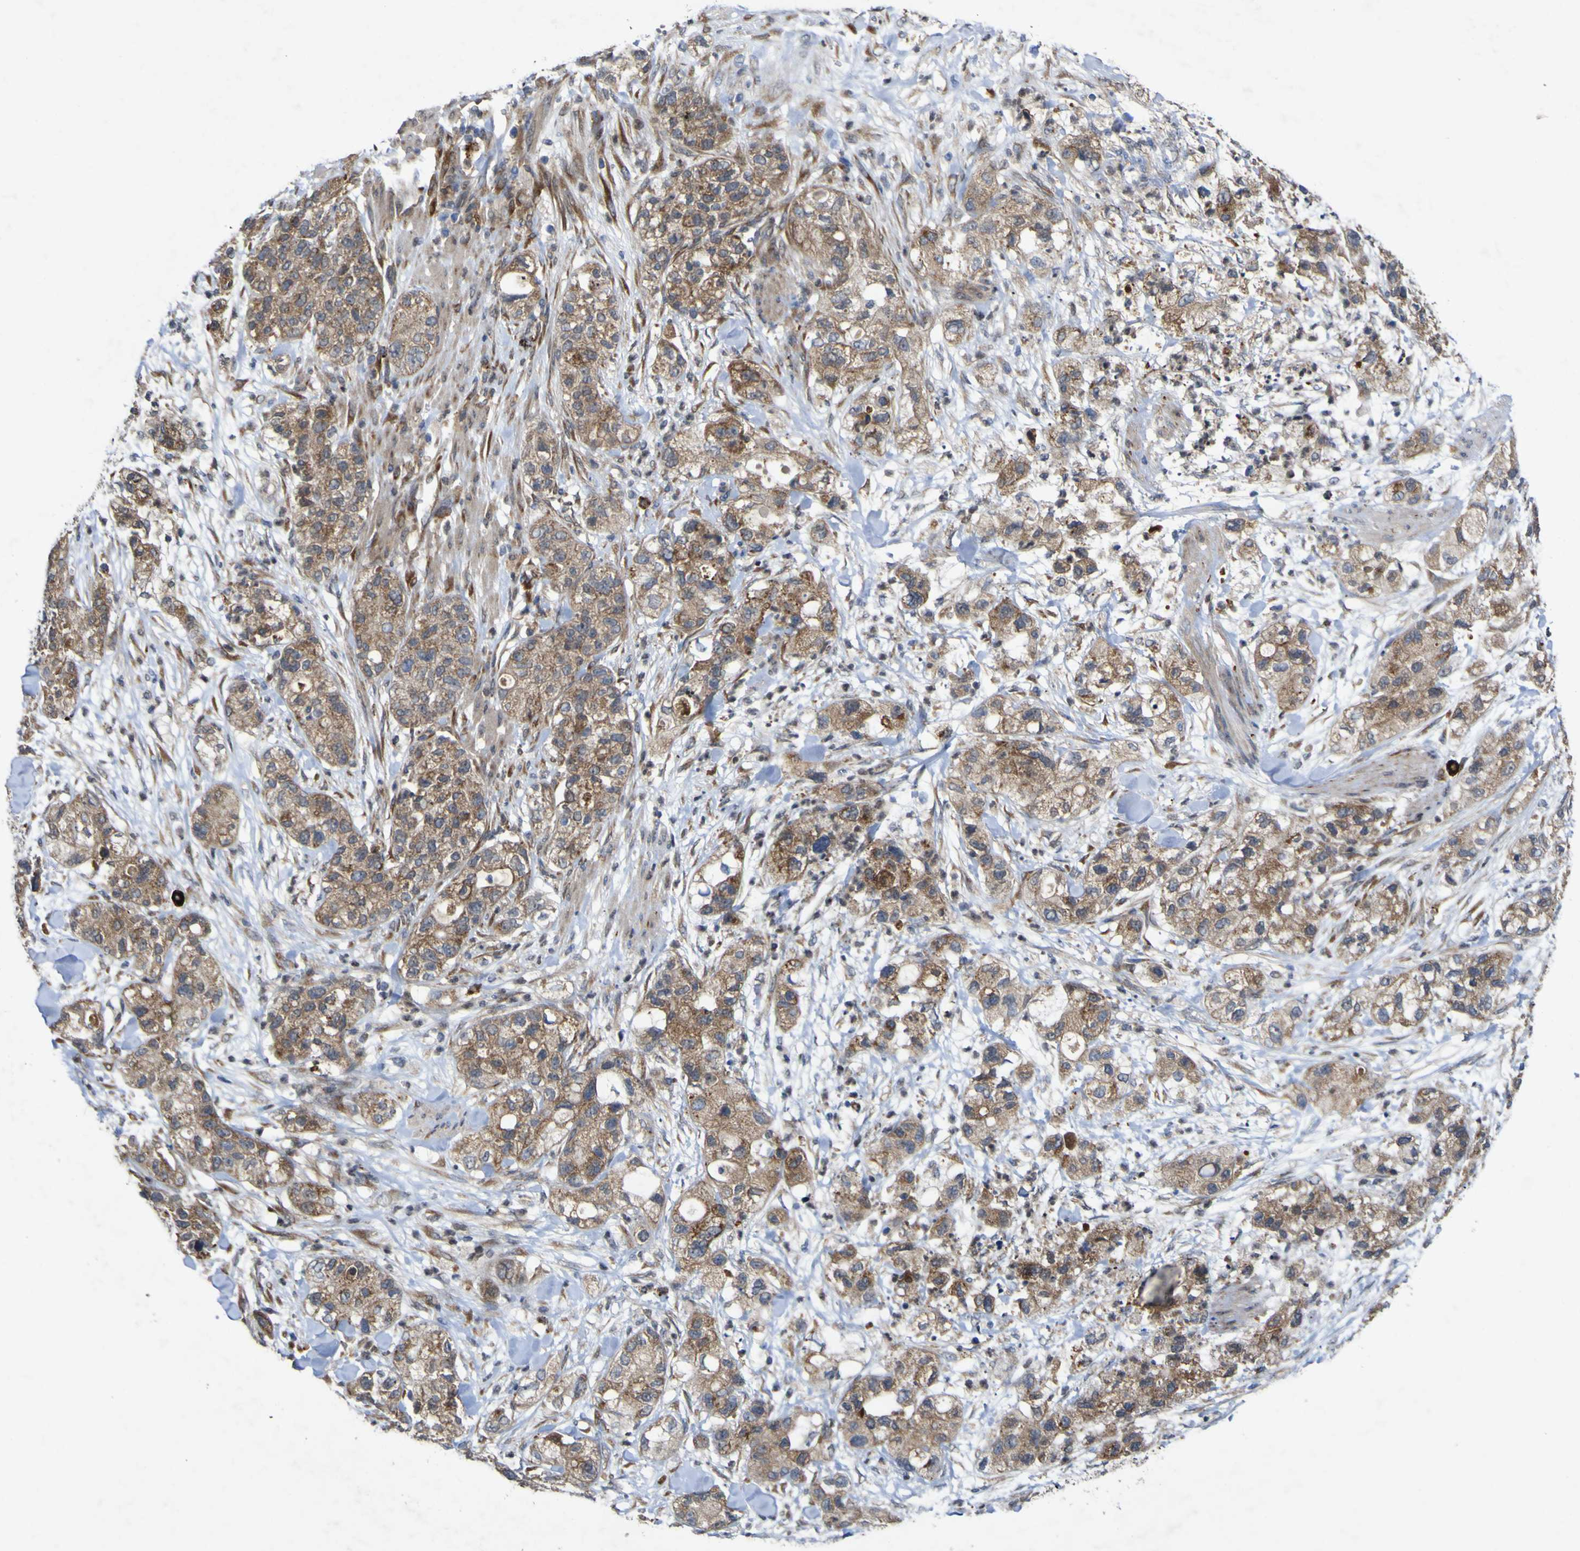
{"staining": {"intensity": "moderate", "quantity": ">75%", "location": "cytoplasmic/membranous"}, "tissue": "pancreatic cancer", "cell_type": "Tumor cells", "image_type": "cancer", "snomed": [{"axis": "morphology", "description": "Adenocarcinoma, NOS"}, {"axis": "topography", "description": "Pancreas"}], "caption": "Moderate cytoplasmic/membranous expression for a protein is appreciated in about >75% of tumor cells of adenocarcinoma (pancreatic) using IHC.", "gene": "IRAK2", "patient": {"sex": "female", "age": 78}}